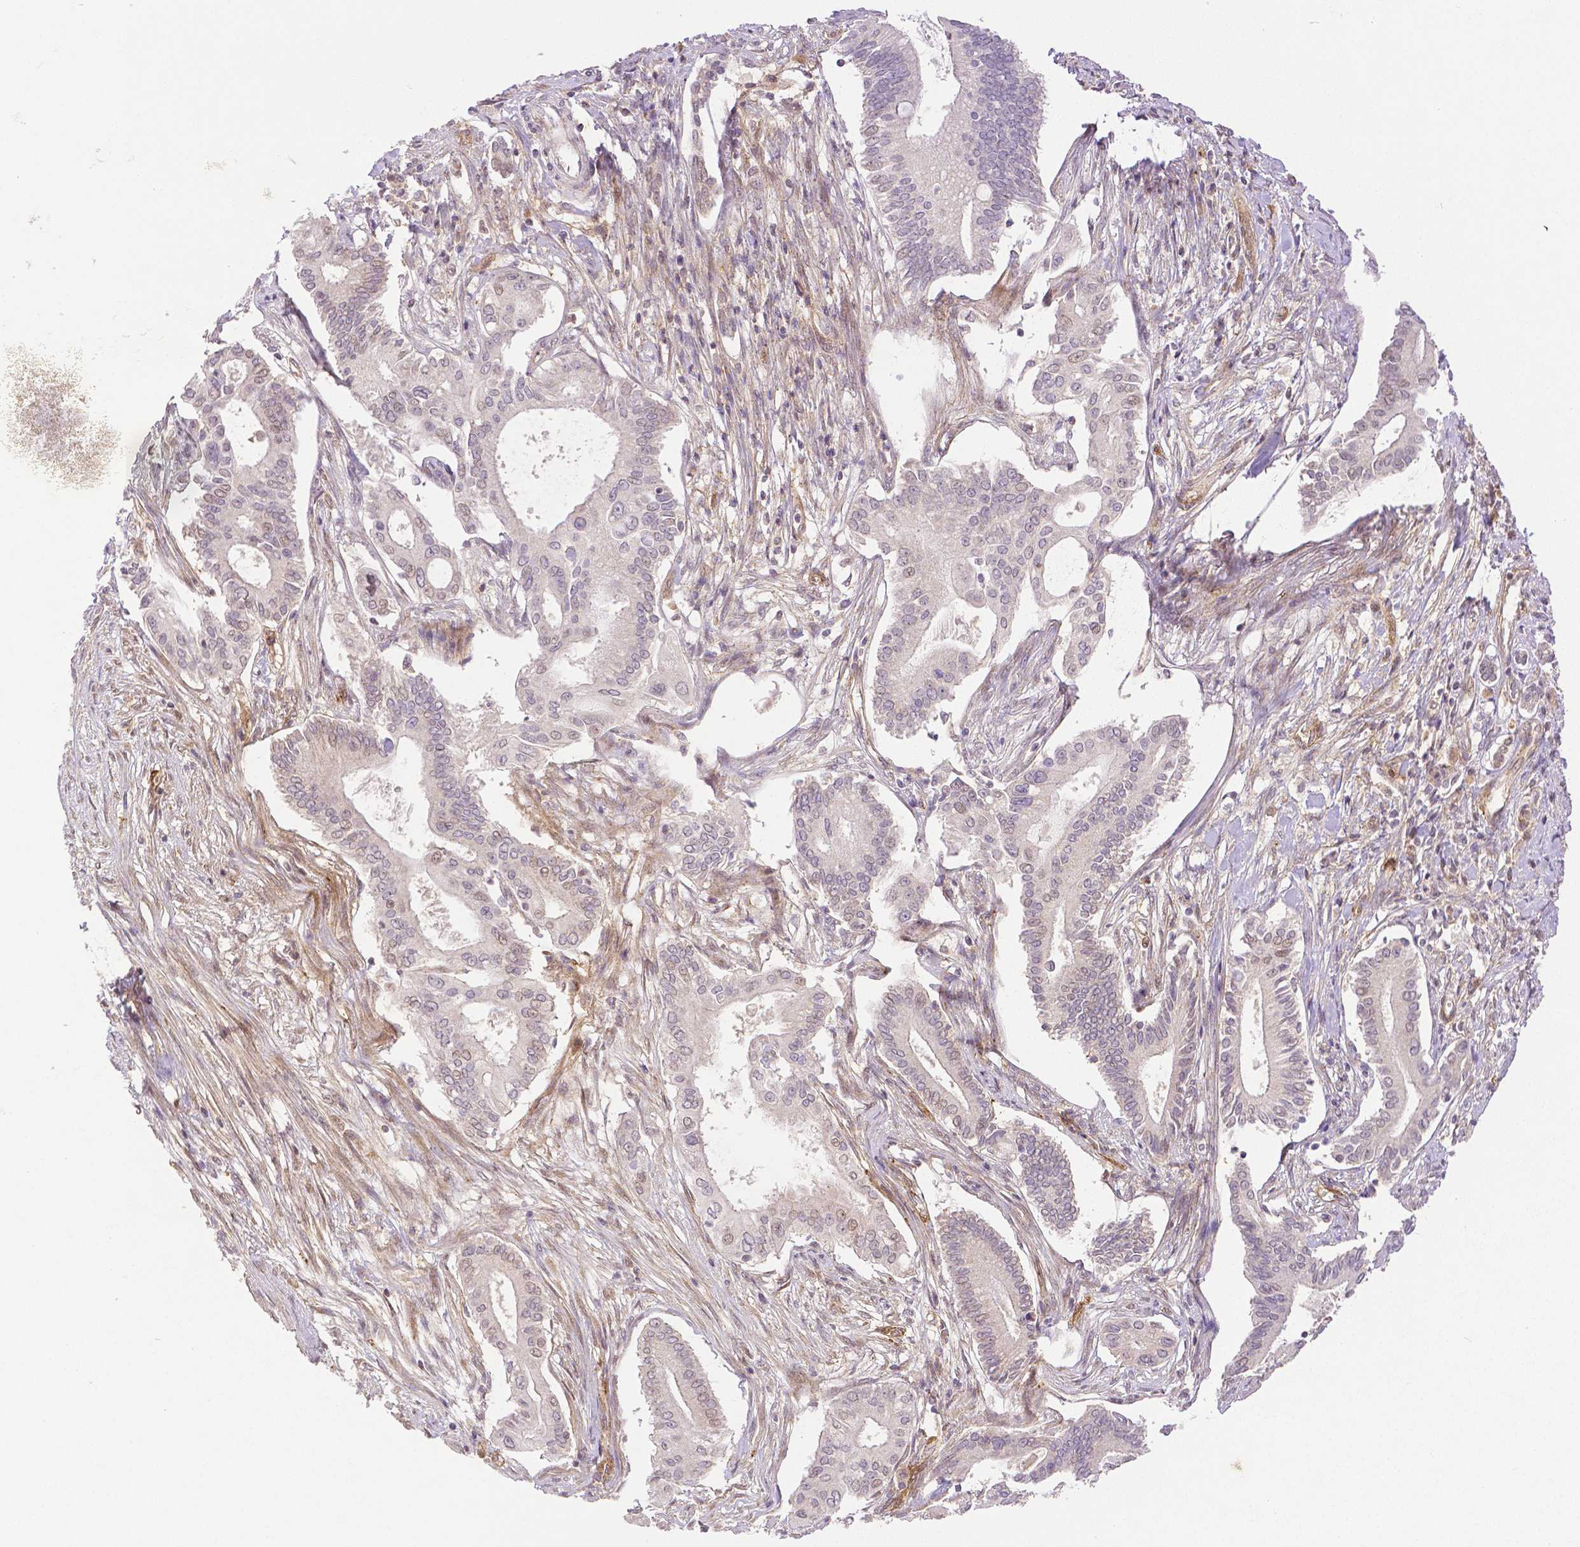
{"staining": {"intensity": "negative", "quantity": "none", "location": "none"}, "tissue": "pancreatic cancer", "cell_type": "Tumor cells", "image_type": "cancer", "snomed": [{"axis": "morphology", "description": "Adenocarcinoma, NOS"}, {"axis": "topography", "description": "Pancreas"}], "caption": "Human pancreatic cancer stained for a protein using immunohistochemistry (IHC) exhibits no positivity in tumor cells.", "gene": "THY1", "patient": {"sex": "female", "age": 68}}